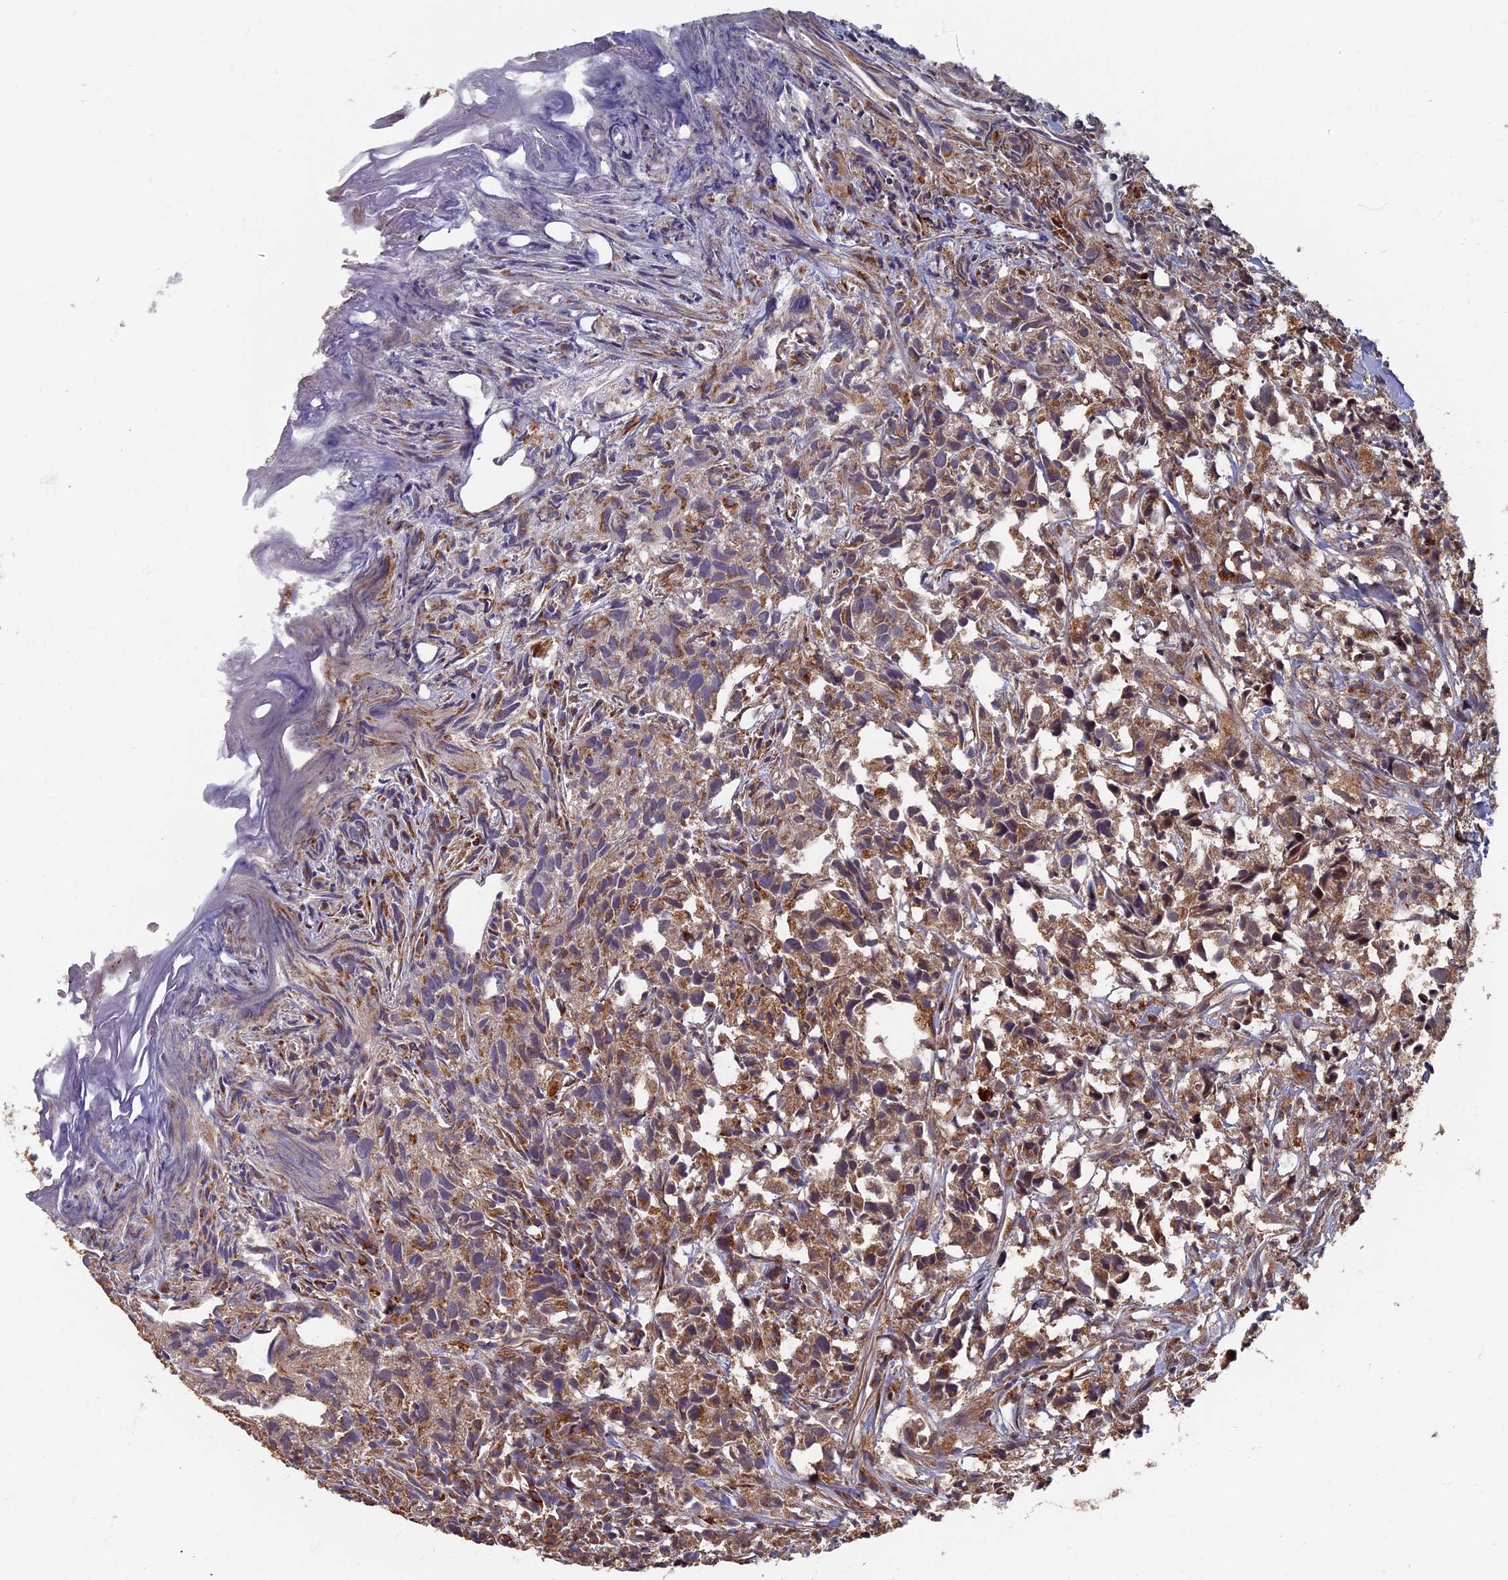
{"staining": {"intensity": "weak", "quantity": ">75%", "location": "cytoplasmic/membranous"}, "tissue": "urothelial cancer", "cell_type": "Tumor cells", "image_type": "cancer", "snomed": [{"axis": "morphology", "description": "Urothelial carcinoma, High grade"}, {"axis": "topography", "description": "Urinary bladder"}], "caption": "IHC image of urothelial cancer stained for a protein (brown), which reveals low levels of weak cytoplasmic/membranous positivity in about >75% of tumor cells.", "gene": "RASGRF1", "patient": {"sex": "female", "age": 75}}